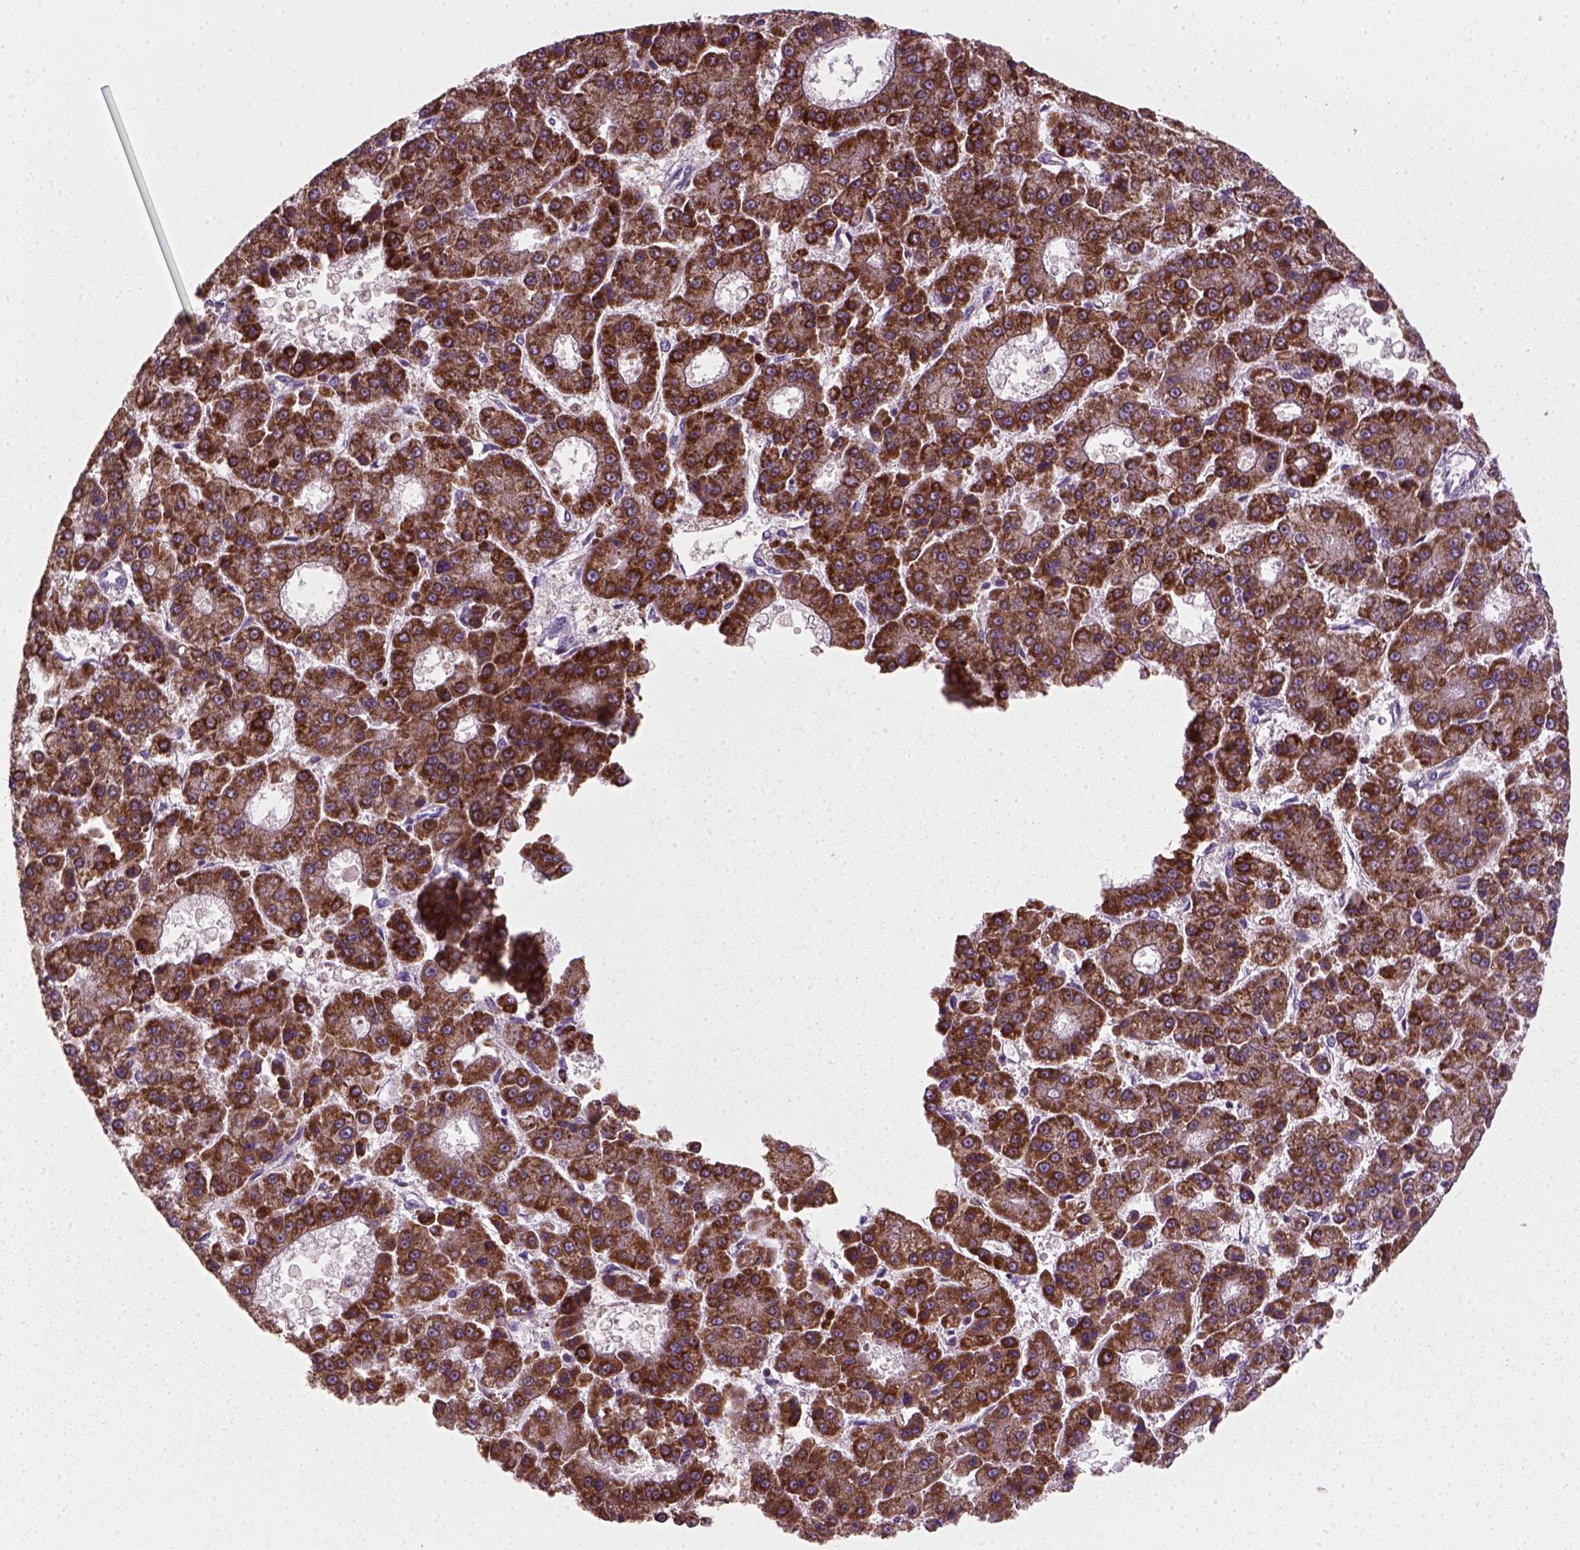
{"staining": {"intensity": "strong", "quantity": ">75%", "location": "cytoplasmic/membranous"}, "tissue": "liver cancer", "cell_type": "Tumor cells", "image_type": "cancer", "snomed": [{"axis": "morphology", "description": "Carcinoma, Hepatocellular, NOS"}, {"axis": "topography", "description": "Liver"}], "caption": "IHC histopathology image of neoplastic tissue: human liver cancer (hepatocellular carcinoma) stained using immunohistochemistry (IHC) reveals high levels of strong protein expression localized specifically in the cytoplasmic/membranous of tumor cells, appearing as a cytoplasmic/membranous brown color.", "gene": "NUDT16L1", "patient": {"sex": "male", "age": 70}}